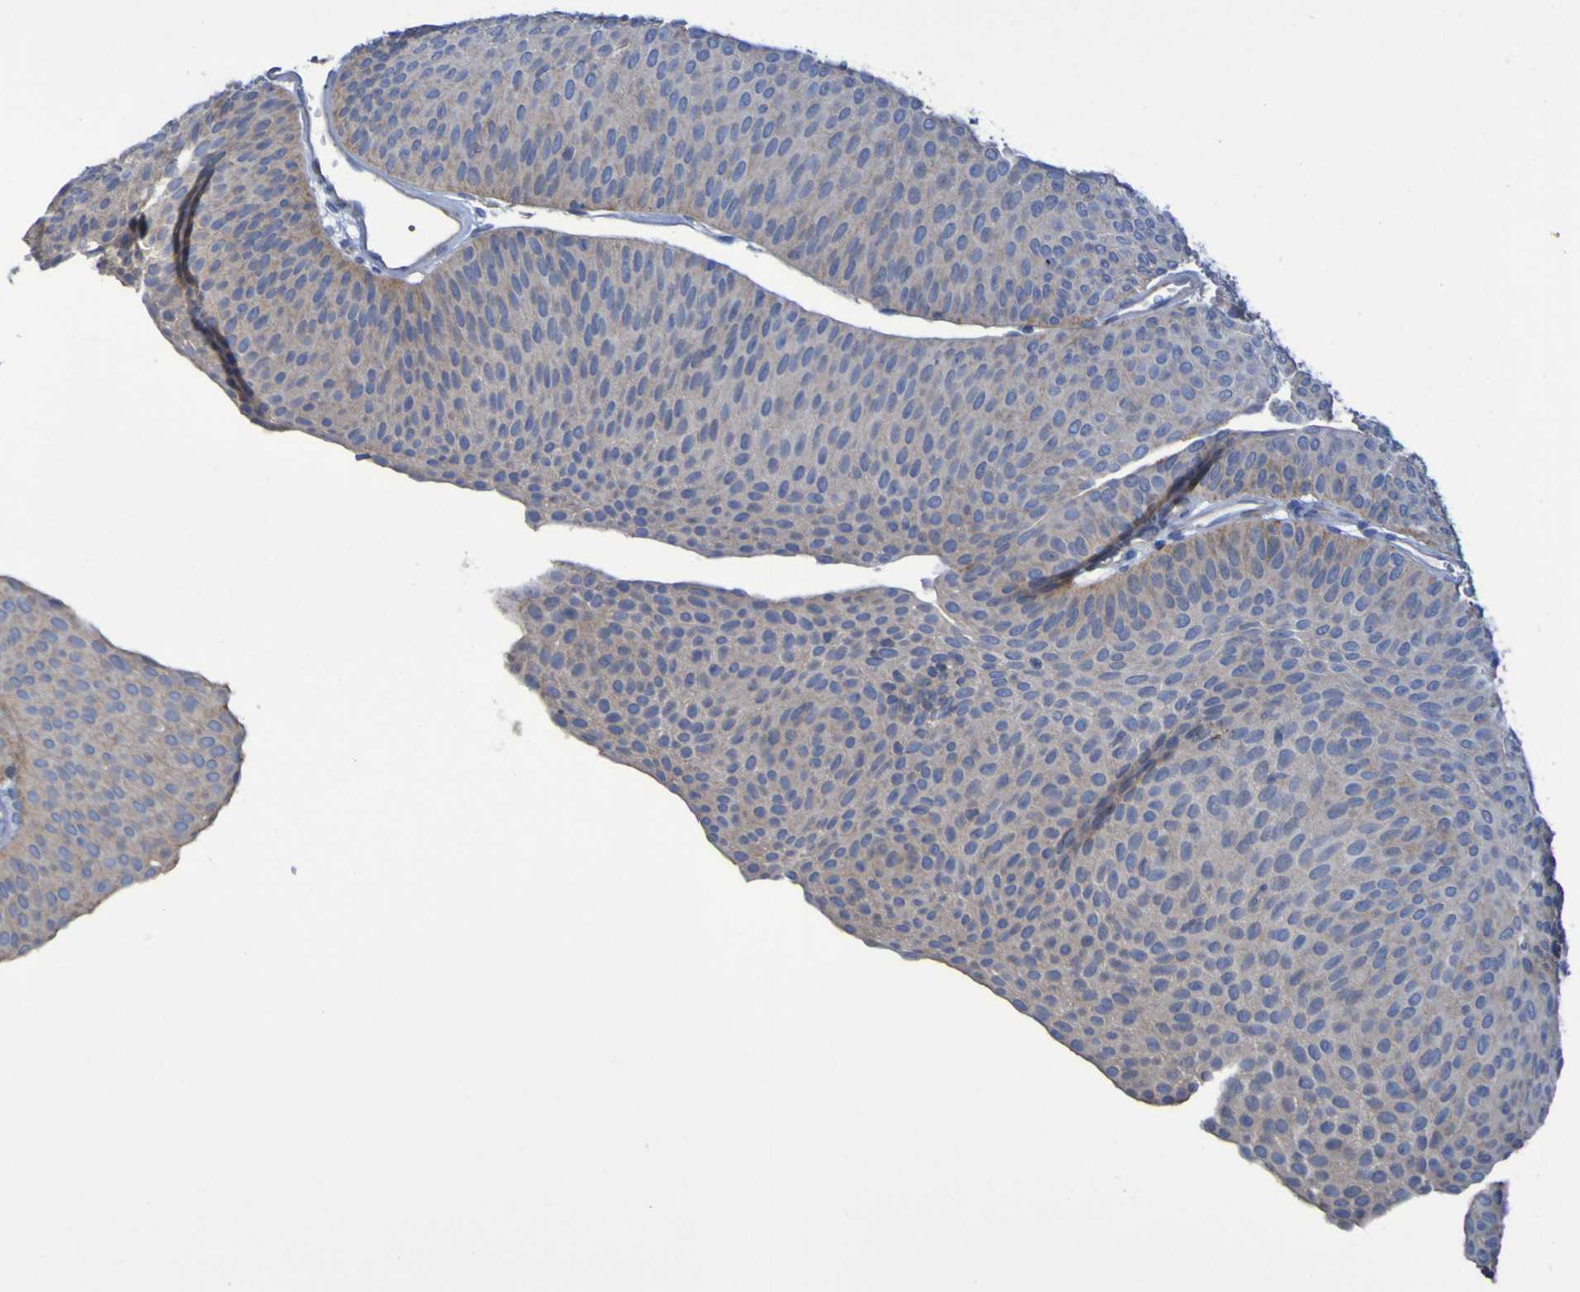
{"staining": {"intensity": "moderate", "quantity": "25%-75%", "location": "cytoplasmic/membranous"}, "tissue": "urothelial cancer", "cell_type": "Tumor cells", "image_type": "cancer", "snomed": [{"axis": "morphology", "description": "Urothelial carcinoma, Low grade"}, {"axis": "topography", "description": "Urinary bladder"}], "caption": "IHC (DAB) staining of human urothelial cancer shows moderate cytoplasmic/membranous protein positivity in about 25%-75% of tumor cells.", "gene": "RNF182", "patient": {"sex": "female", "age": 60}}